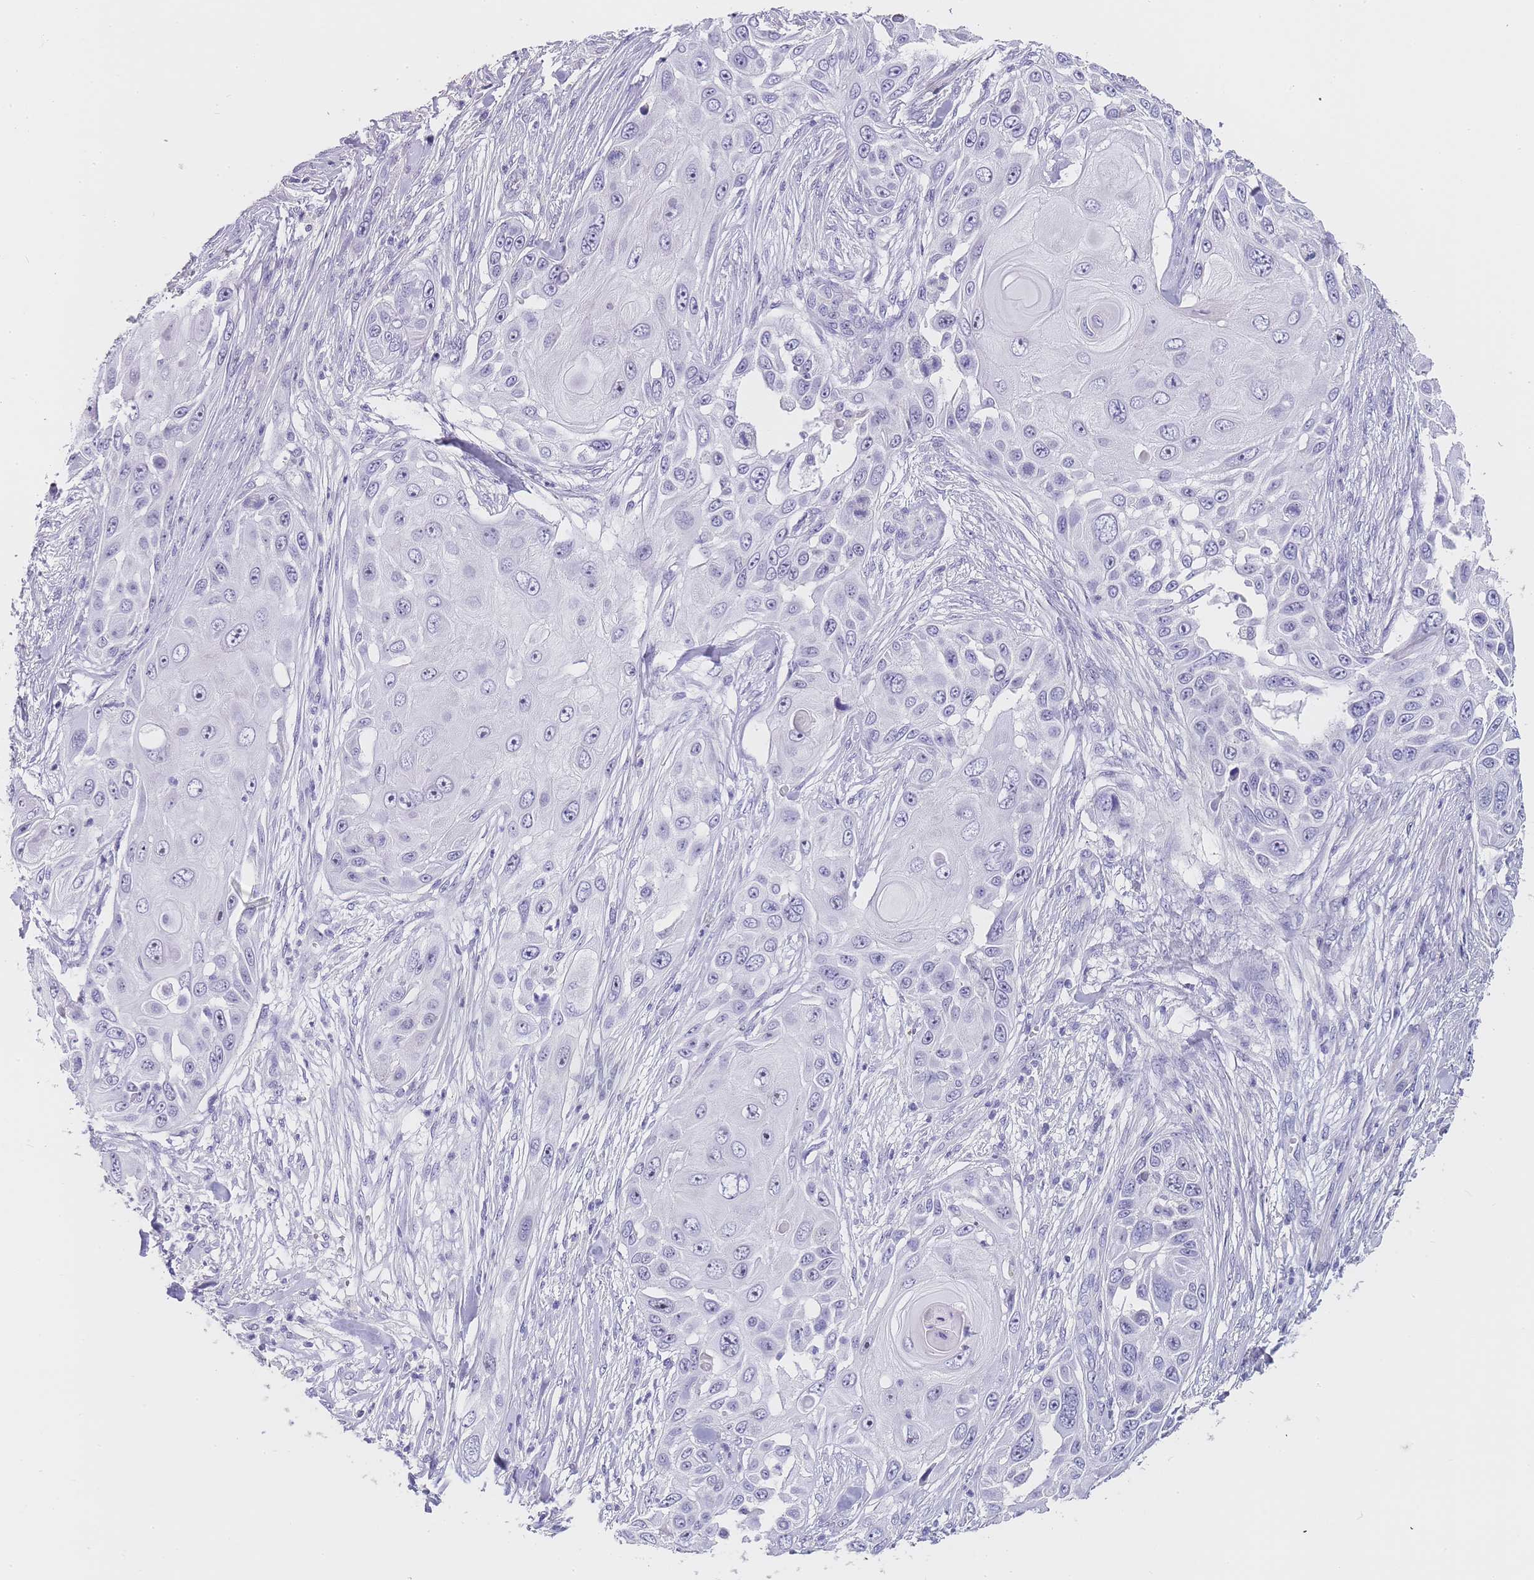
{"staining": {"intensity": "moderate", "quantity": "<25%", "location": "nuclear"}, "tissue": "skin cancer", "cell_type": "Tumor cells", "image_type": "cancer", "snomed": [{"axis": "morphology", "description": "Squamous cell carcinoma, NOS"}, {"axis": "topography", "description": "Skin"}], "caption": "Immunohistochemical staining of human skin squamous cell carcinoma exhibits low levels of moderate nuclear protein staining in about <25% of tumor cells. Nuclei are stained in blue.", "gene": "NOP14", "patient": {"sex": "female", "age": 44}}